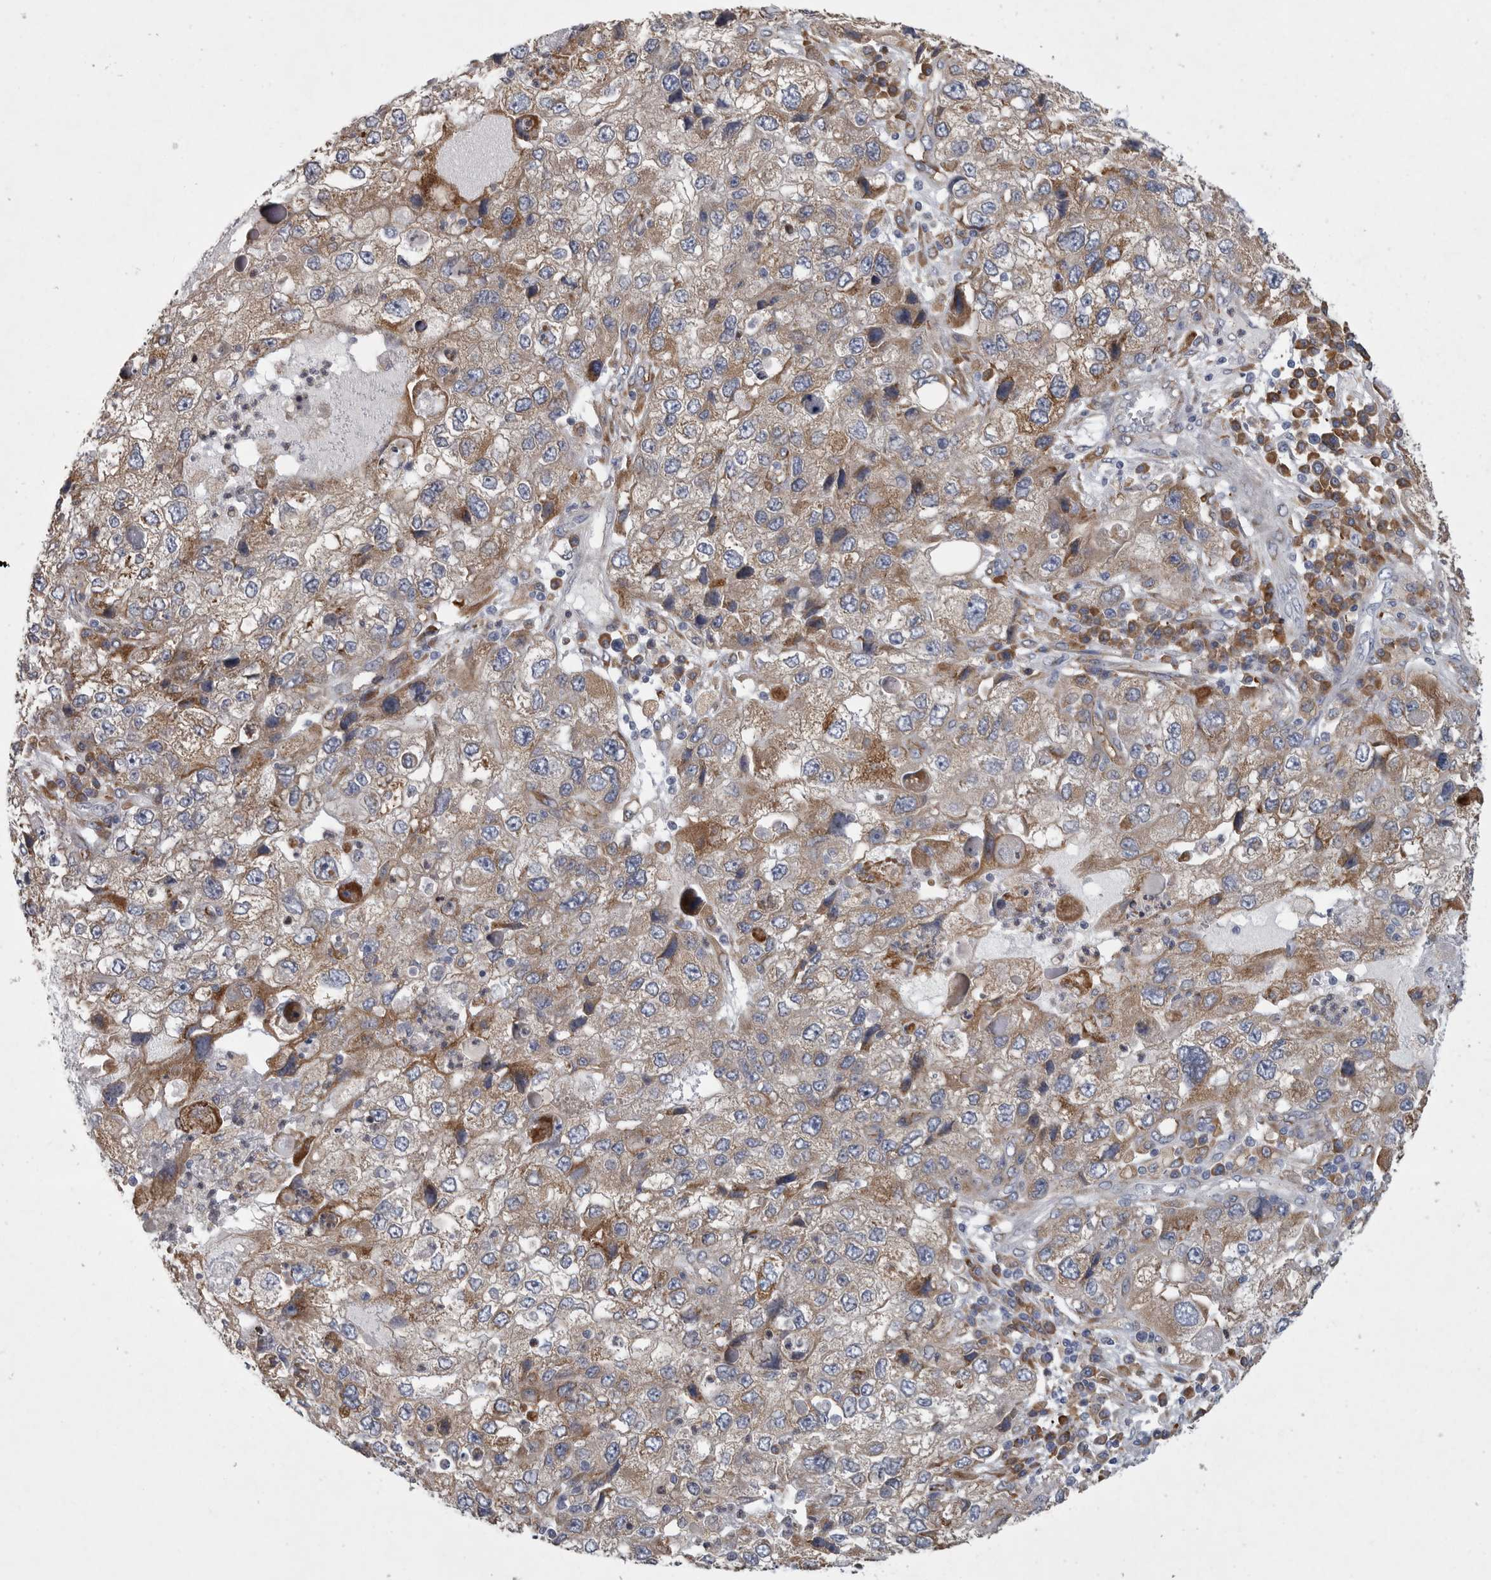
{"staining": {"intensity": "moderate", "quantity": ">75%", "location": "cytoplasmic/membranous"}, "tissue": "endometrial cancer", "cell_type": "Tumor cells", "image_type": "cancer", "snomed": [{"axis": "morphology", "description": "Adenocarcinoma, NOS"}, {"axis": "topography", "description": "Endometrium"}], "caption": "An immunohistochemistry (IHC) image of tumor tissue is shown. Protein staining in brown labels moderate cytoplasmic/membranous positivity in endometrial cancer (adenocarcinoma) within tumor cells. Using DAB (3,3'-diaminobenzidine) (brown) and hematoxylin (blue) stains, captured at high magnification using brightfield microscopy.", "gene": "MINPP1", "patient": {"sex": "female", "age": 49}}